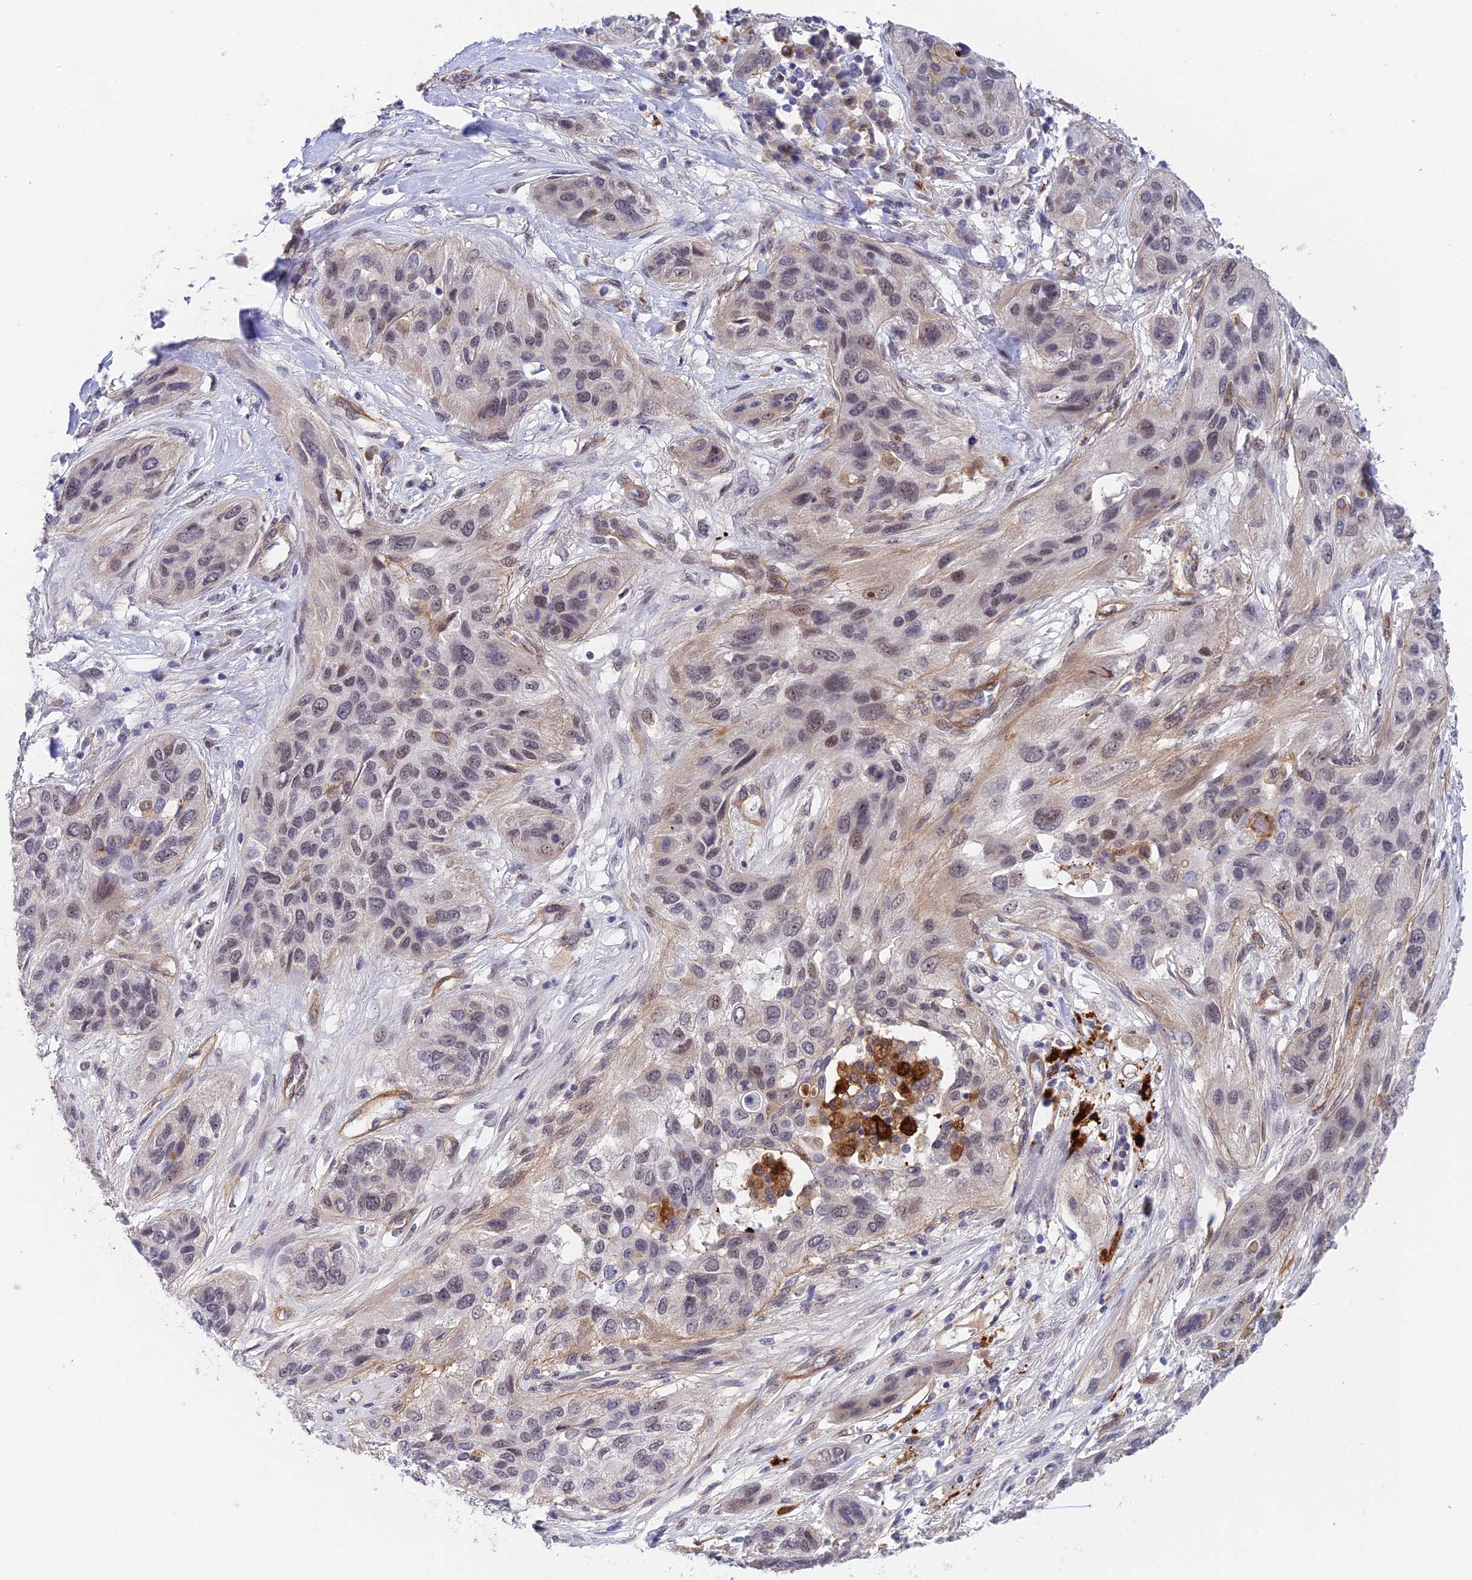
{"staining": {"intensity": "weak", "quantity": "<25%", "location": "nuclear"}, "tissue": "lung cancer", "cell_type": "Tumor cells", "image_type": "cancer", "snomed": [{"axis": "morphology", "description": "Squamous cell carcinoma, NOS"}, {"axis": "topography", "description": "Lung"}], "caption": "Protein analysis of lung cancer reveals no significant staining in tumor cells.", "gene": "NSMCE1", "patient": {"sex": "female", "age": 70}}